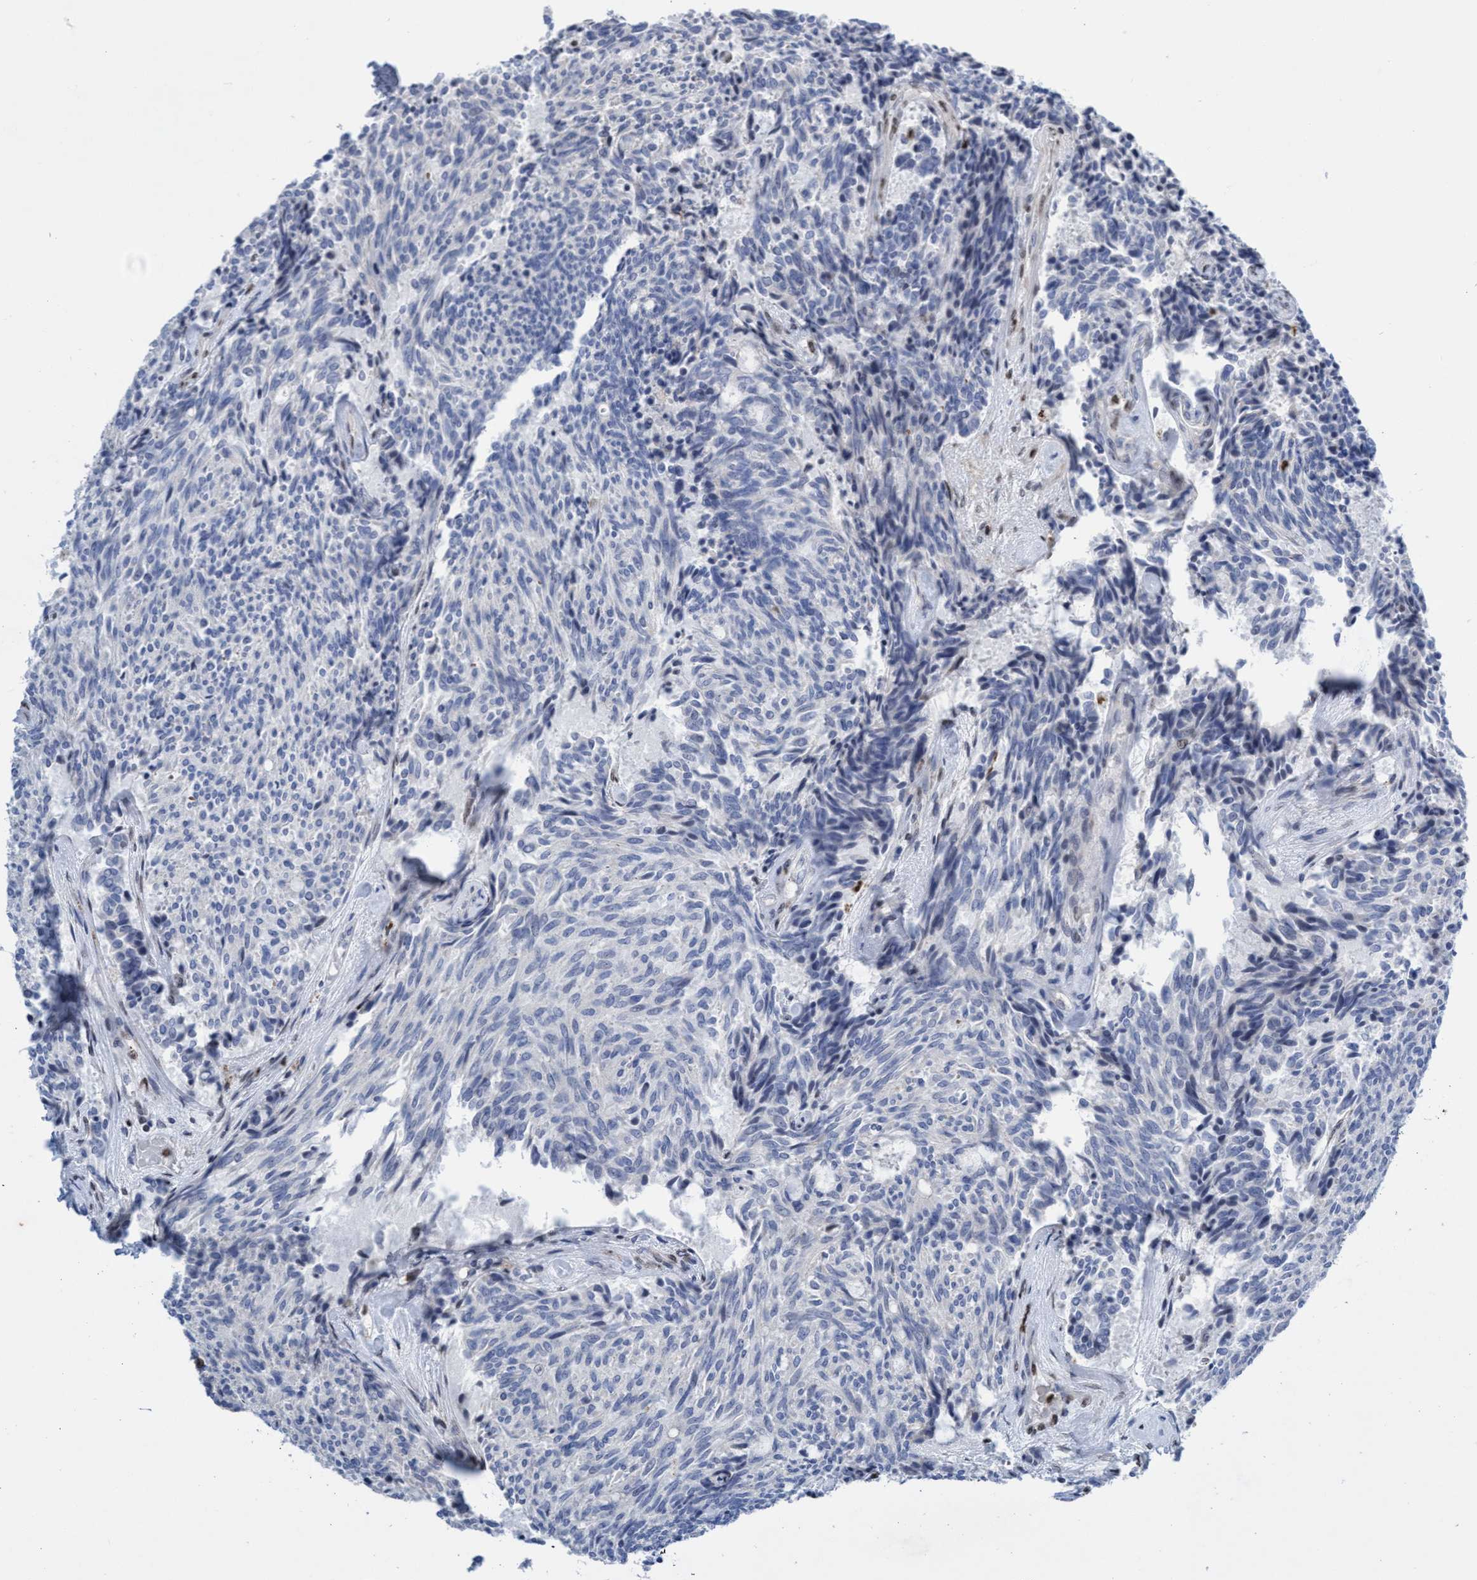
{"staining": {"intensity": "negative", "quantity": "none", "location": "none"}, "tissue": "carcinoid", "cell_type": "Tumor cells", "image_type": "cancer", "snomed": [{"axis": "morphology", "description": "Carcinoid, malignant, NOS"}, {"axis": "topography", "description": "Pancreas"}], "caption": "Tumor cells show no significant protein expression in carcinoid.", "gene": "CBX2", "patient": {"sex": "female", "age": 54}}